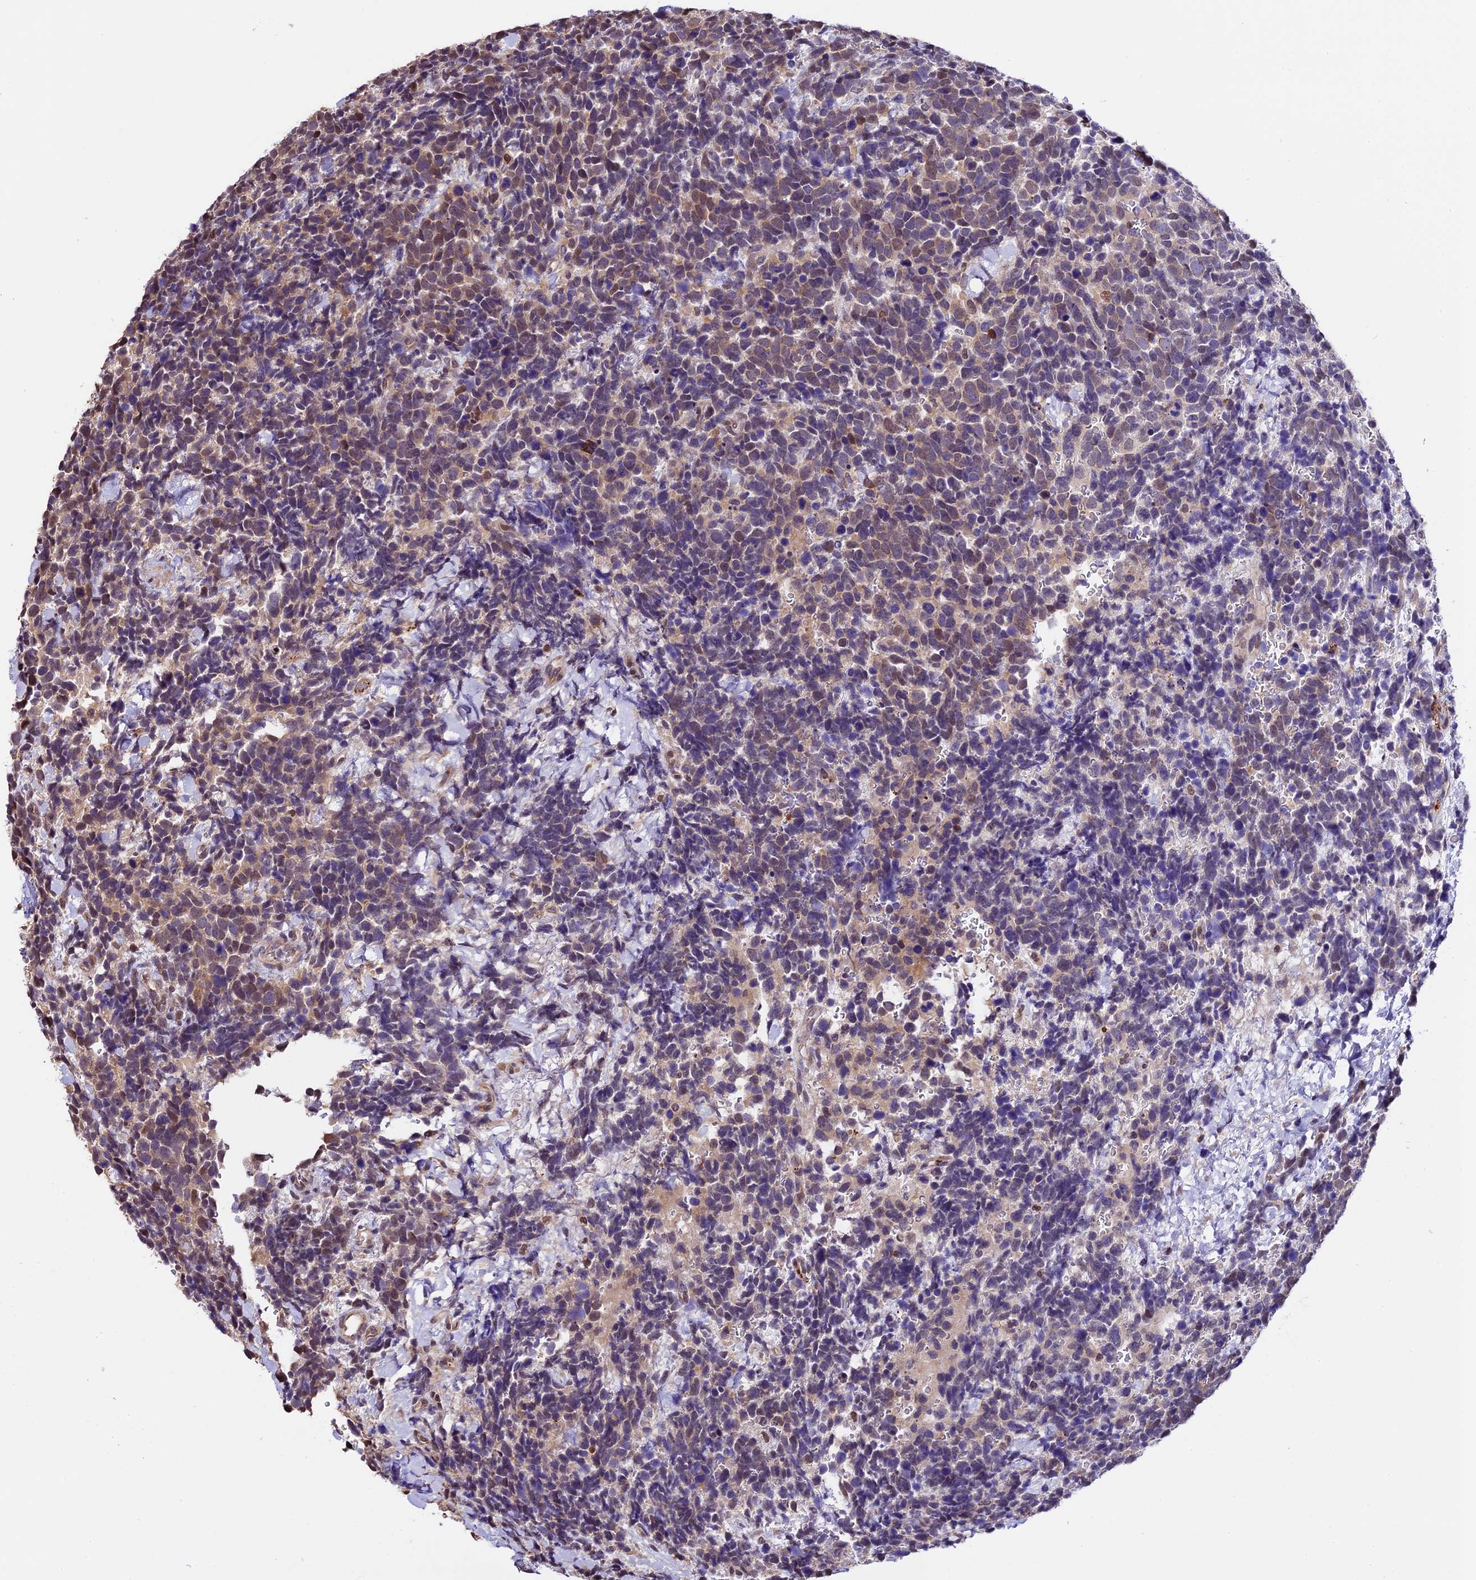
{"staining": {"intensity": "weak", "quantity": "25%-75%", "location": "cytoplasmic/membranous"}, "tissue": "urothelial cancer", "cell_type": "Tumor cells", "image_type": "cancer", "snomed": [{"axis": "morphology", "description": "Urothelial carcinoma, High grade"}, {"axis": "topography", "description": "Urinary bladder"}], "caption": "A micrograph showing weak cytoplasmic/membranous staining in approximately 25%-75% of tumor cells in urothelial carcinoma (high-grade), as visualized by brown immunohistochemical staining.", "gene": "HERPUD1", "patient": {"sex": "female", "age": 82}}